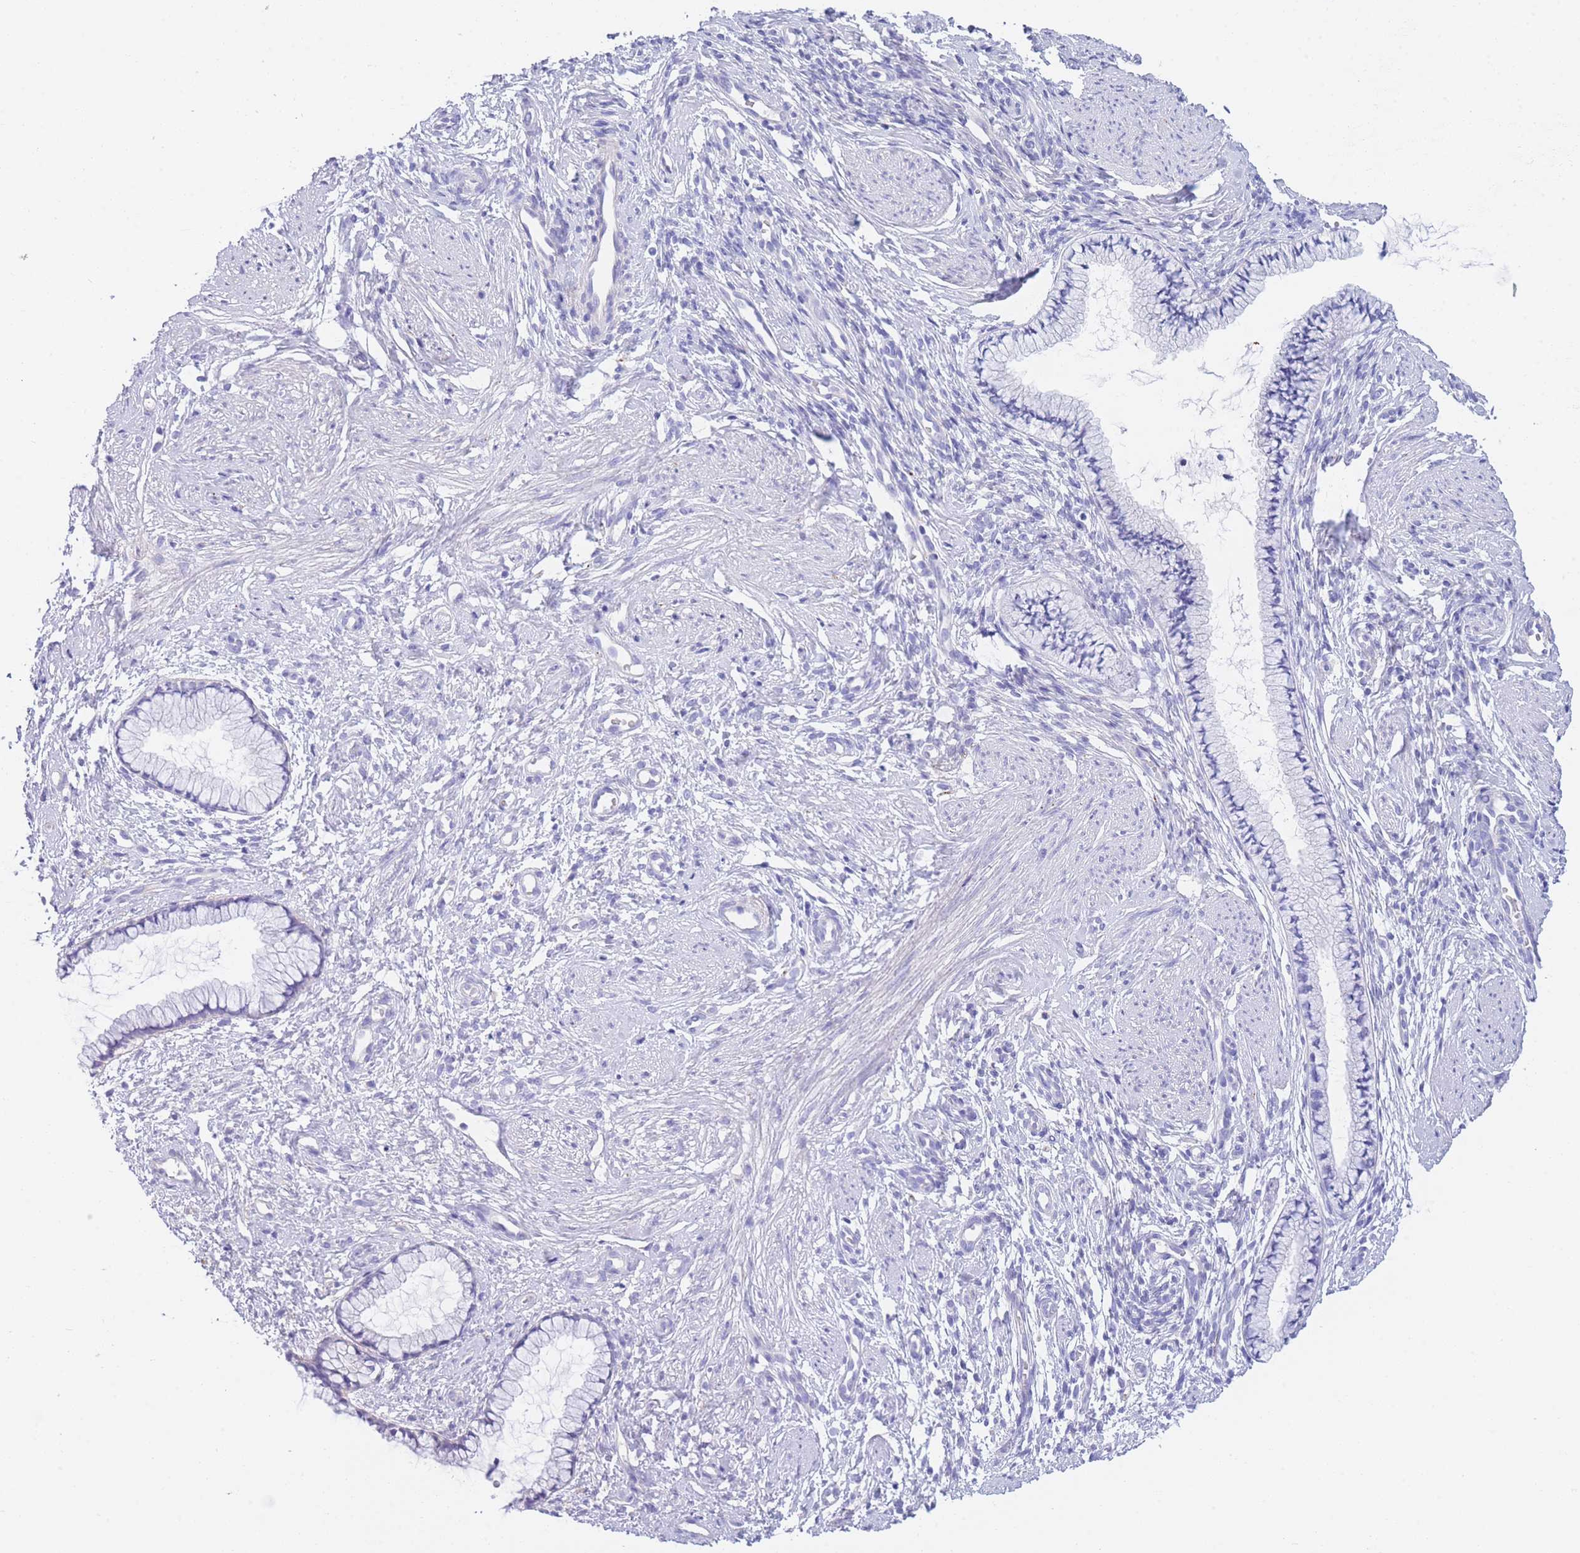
{"staining": {"intensity": "negative", "quantity": "none", "location": "none"}, "tissue": "cervix", "cell_type": "Glandular cells", "image_type": "normal", "snomed": [{"axis": "morphology", "description": "Normal tissue, NOS"}, {"axis": "topography", "description": "Cervix"}], "caption": "Cervix stained for a protein using immunohistochemistry (IHC) reveals no expression glandular cells.", "gene": "PCDHB3", "patient": {"sex": "female", "age": 57}}